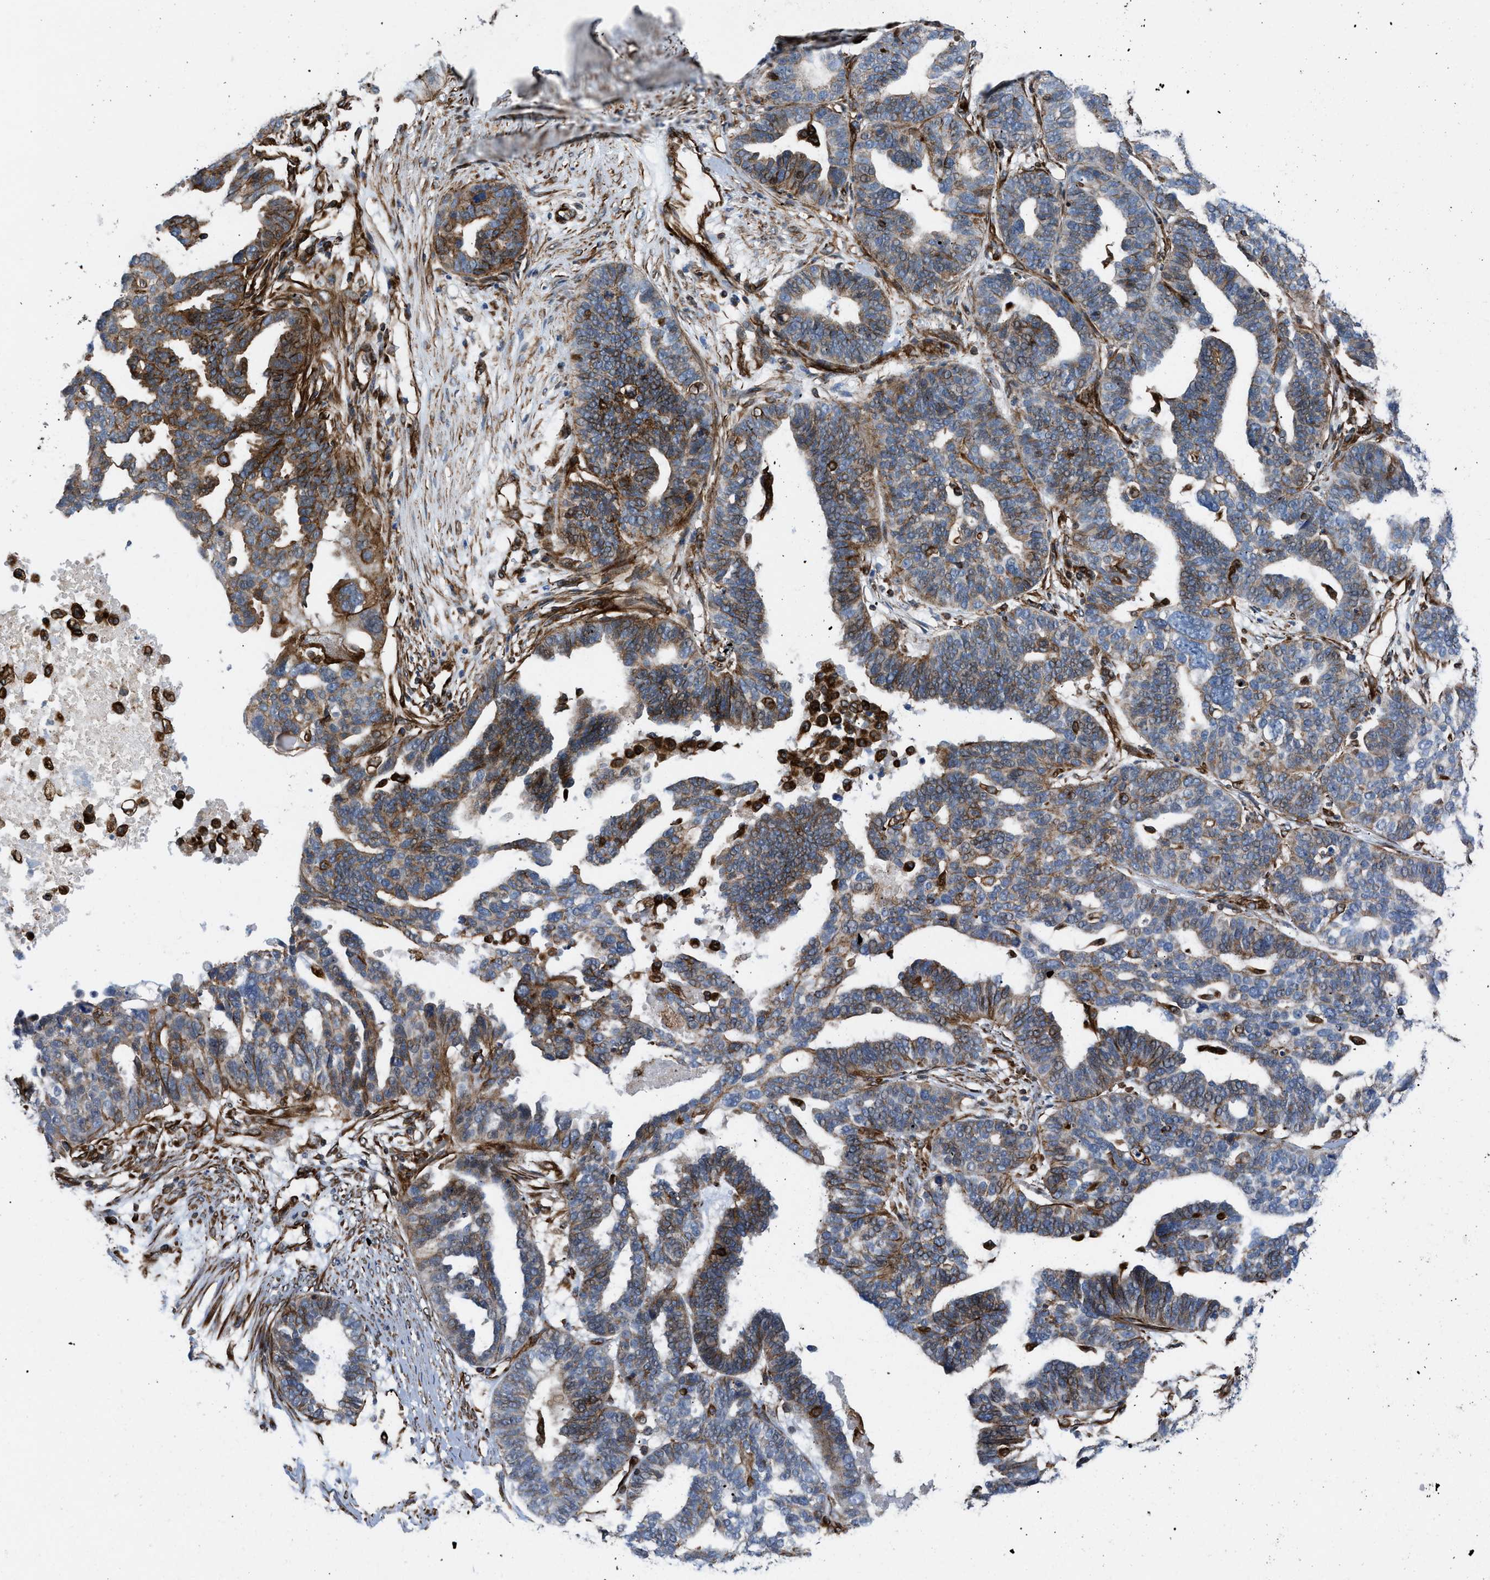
{"staining": {"intensity": "moderate", "quantity": "25%-75%", "location": "cytoplasmic/membranous"}, "tissue": "ovarian cancer", "cell_type": "Tumor cells", "image_type": "cancer", "snomed": [{"axis": "morphology", "description": "Cystadenocarcinoma, serous, NOS"}, {"axis": "topography", "description": "Ovary"}], "caption": "Immunohistochemistry image of neoplastic tissue: human serous cystadenocarcinoma (ovarian) stained using immunohistochemistry (IHC) displays medium levels of moderate protein expression localized specifically in the cytoplasmic/membranous of tumor cells, appearing as a cytoplasmic/membranous brown color.", "gene": "PTPRE", "patient": {"sex": "female", "age": 59}}